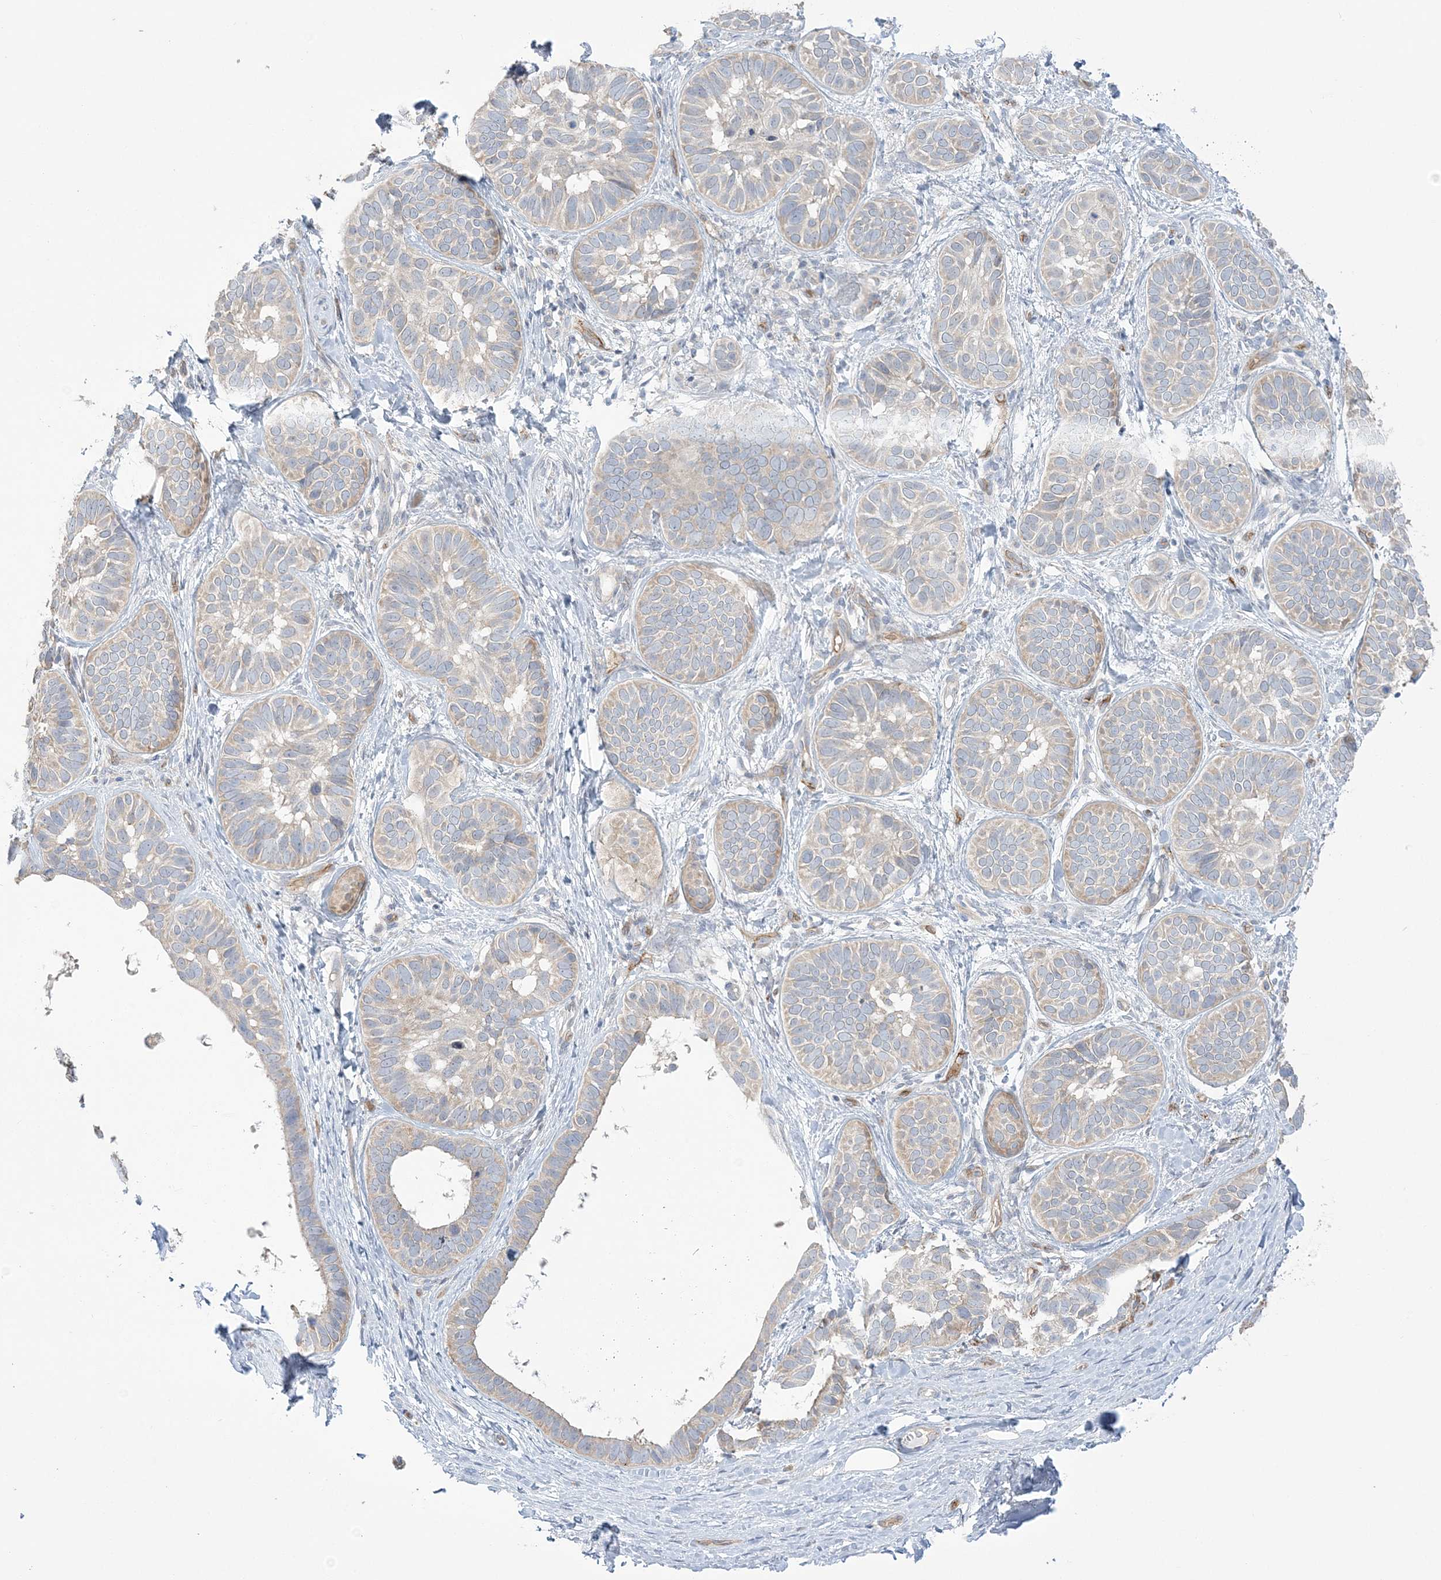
{"staining": {"intensity": "weak", "quantity": "<25%", "location": "cytoplasmic/membranous"}, "tissue": "skin cancer", "cell_type": "Tumor cells", "image_type": "cancer", "snomed": [{"axis": "morphology", "description": "Basal cell carcinoma"}, {"axis": "topography", "description": "Skin"}], "caption": "Tumor cells show no significant protein expression in basal cell carcinoma (skin).", "gene": "FARSB", "patient": {"sex": "male", "age": 62}}